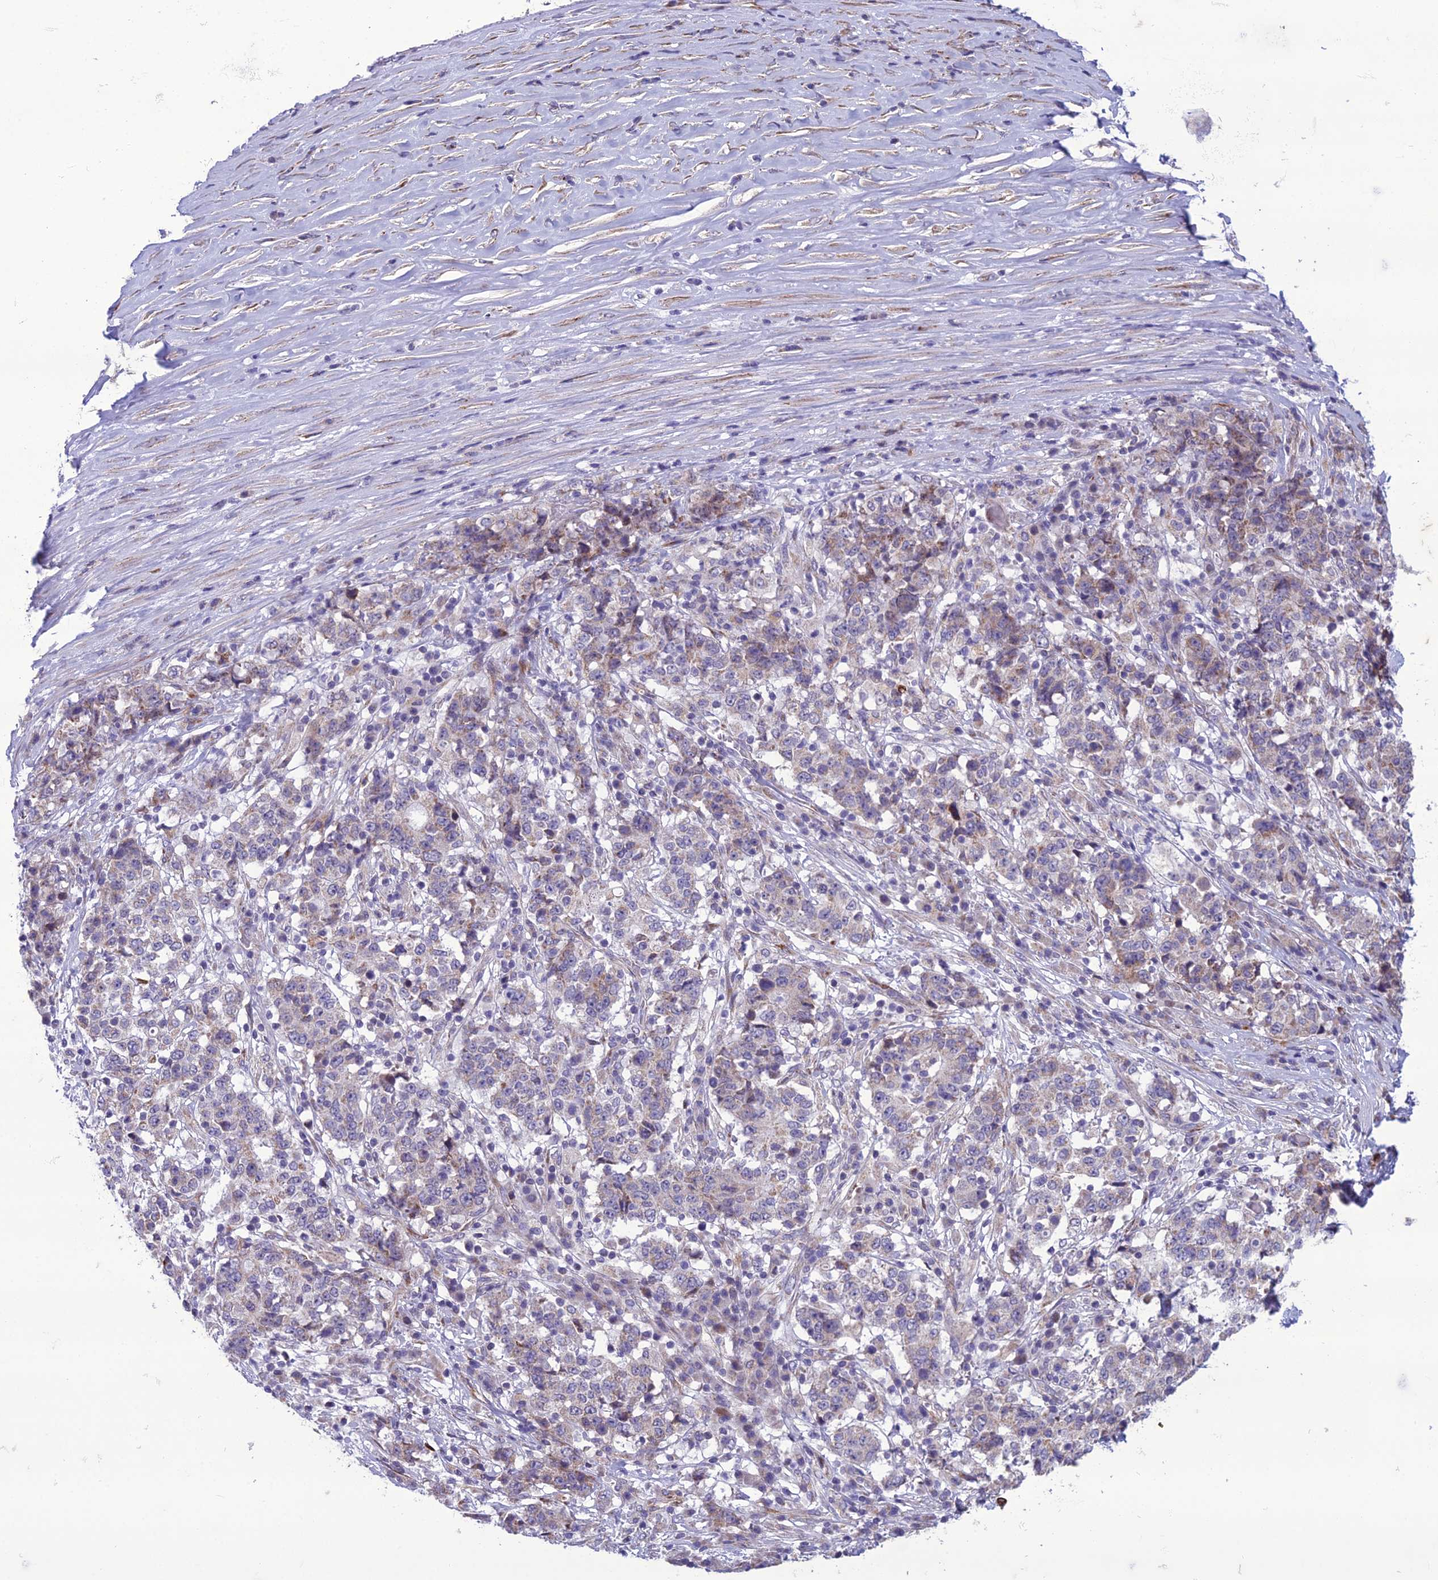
{"staining": {"intensity": "weak", "quantity": "<25%", "location": "cytoplasmic/membranous"}, "tissue": "stomach cancer", "cell_type": "Tumor cells", "image_type": "cancer", "snomed": [{"axis": "morphology", "description": "Adenocarcinoma, NOS"}, {"axis": "topography", "description": "Stomach"}], "caption": "An image of stomach adenocarcinoma stained for a protein shows no brown staining in tumor cells.", "gene": "NODAL", "patient": {"sex": "male", "age": 59}}